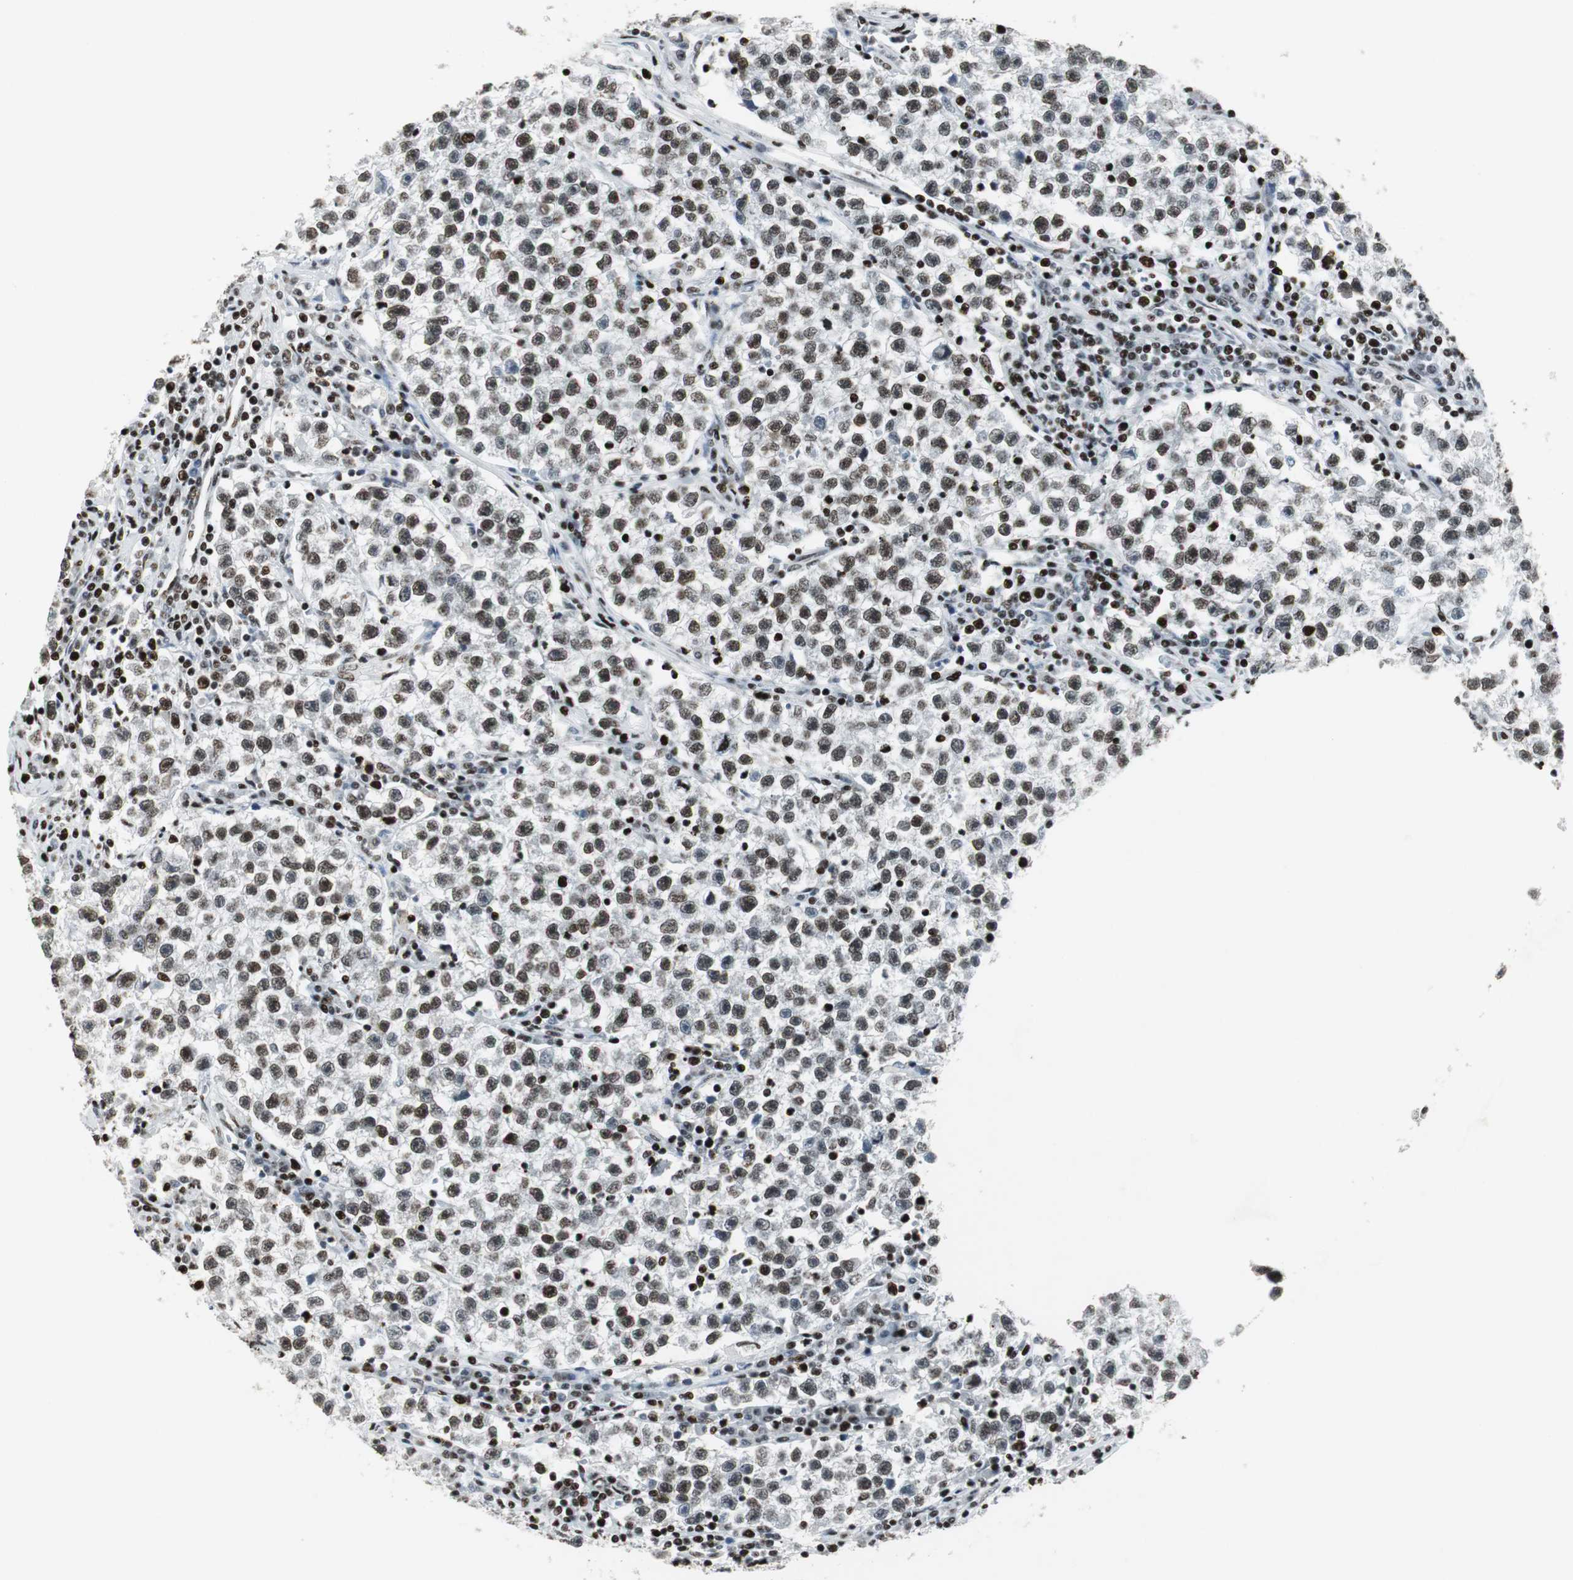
{"staining": {"intensity": "moderate", "quantity": ">75%", "location": "nuclear"}, "tissue": "testis cancer", "cell_type": "Tumor cells", "image_type": "cancer", "snomed": [{"axis": "morphology", "description": "Seminoma, NOS"}, {"axis": "topography", "description": "Testis"}], "caption": "DAB (3,3'-diaminobenzidine) immunohistochemical staining of testis cancer demonstrates moderate nuclear protein staining in about >75% of tumor cells. Ihc stains the protein in brown and the nuclei are stained blue.", "gene": "RBBP4", "patient": {"sex": "male", "age": 22}}